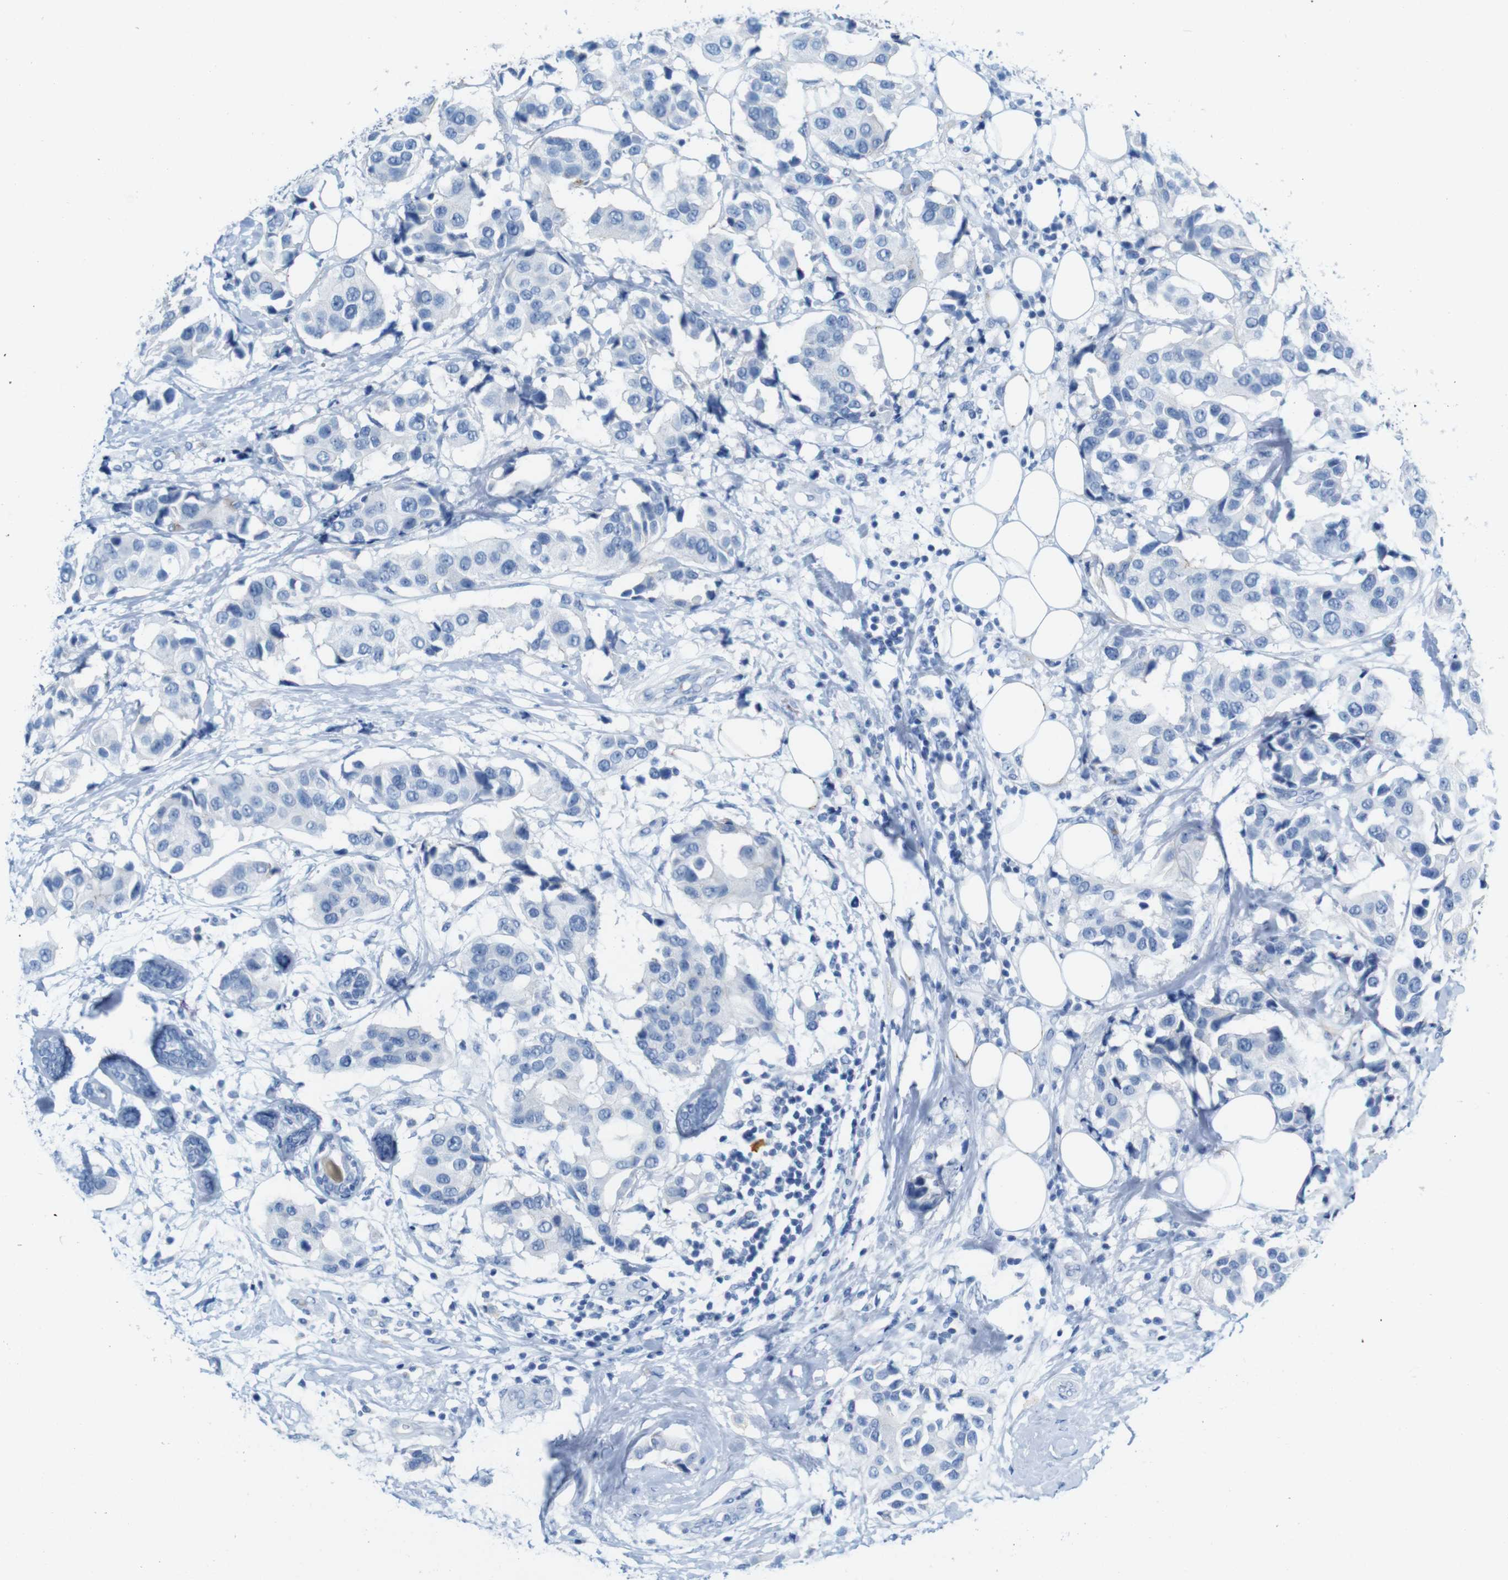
{"staining": {"intensity": "negative", "quantity": "none", "location": "none"}, "tissue": "breast cancer", "cell_type": "Tumor cells", "image_type": "cancer", "snomed": [{"axis": "morphology", "description": "Normal tissue, NOS"}, {"axis": "morphology", "description": "Duct carcinoma"}, {"axis": "topography", "description": "Breast"}], "caption": "A high-resolution image shows IHC staining of breast intraductal carcinoma, which exhibits no significant positivity in tumor cells. Nuclei are stained in blue.", "gene": "IGSF8", "patient": {"sex": "female", "age": 39}}